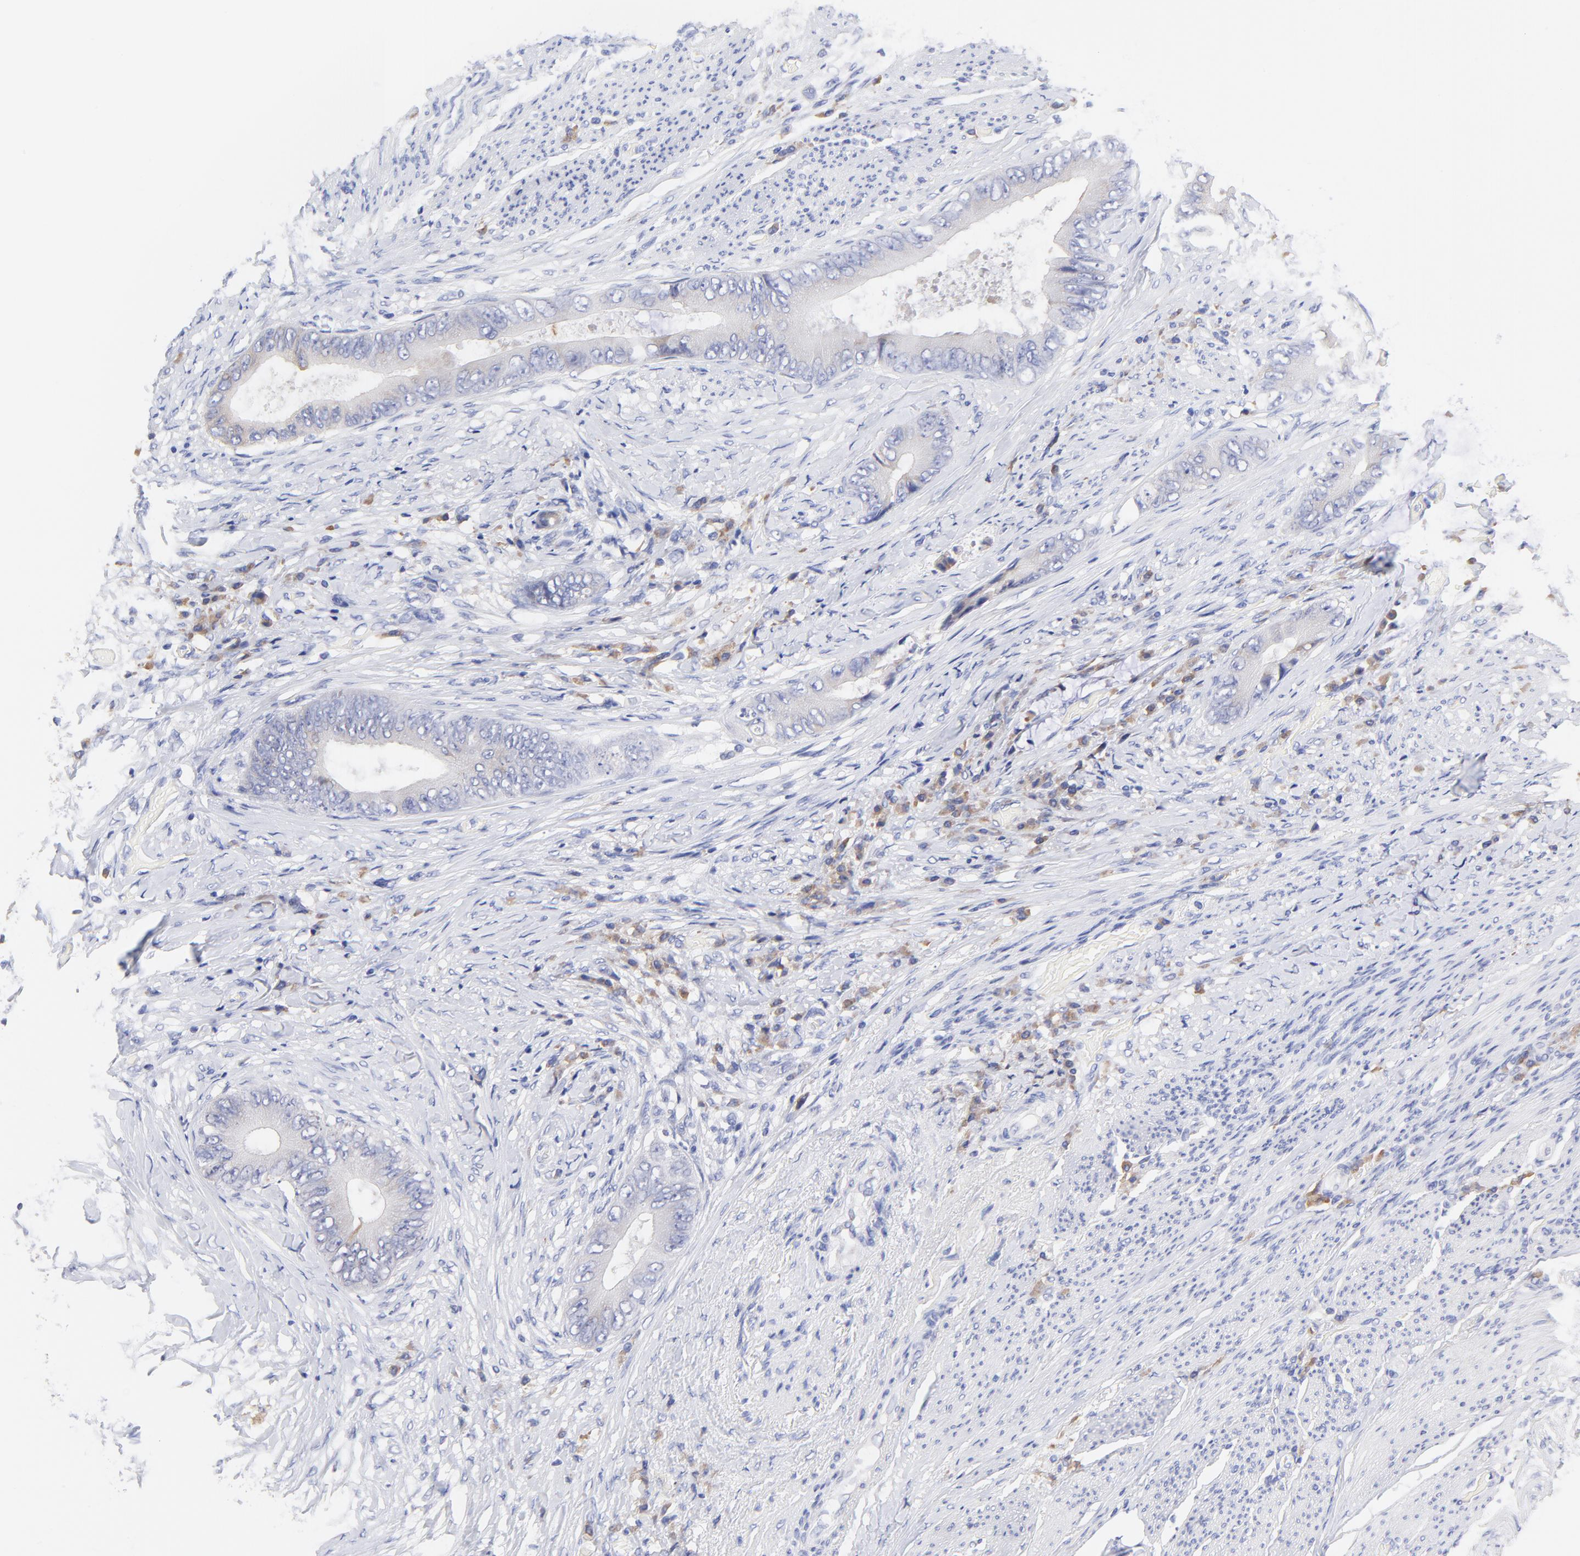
{"staining": {"intensity": "weak", "quantity": "25%-75%", "location": "cytoplasmic/membranous"}, "tissue": "colorectal cancer", "cell_type": "Tumor cells", "image_type": "cancer", "snomed": [{"axis": "morphology", "description": "Normal tissue, NOS"}, {"axis": "morphology", "description": "Adenocarcinoma, NOS"}, {"axis": "topography", "description": "Rectum"}, {"axis": "topography", "description": "Peripheral nerve tissue"}], "caption": "Immunohistochemical staining of human colorectal cancer displays weak cytoplasmic/membranous protein expression in approximately 25%-75% of tumor cells.", "gene": "LAX1", "patient": {"sex": "female", "age": 77}}